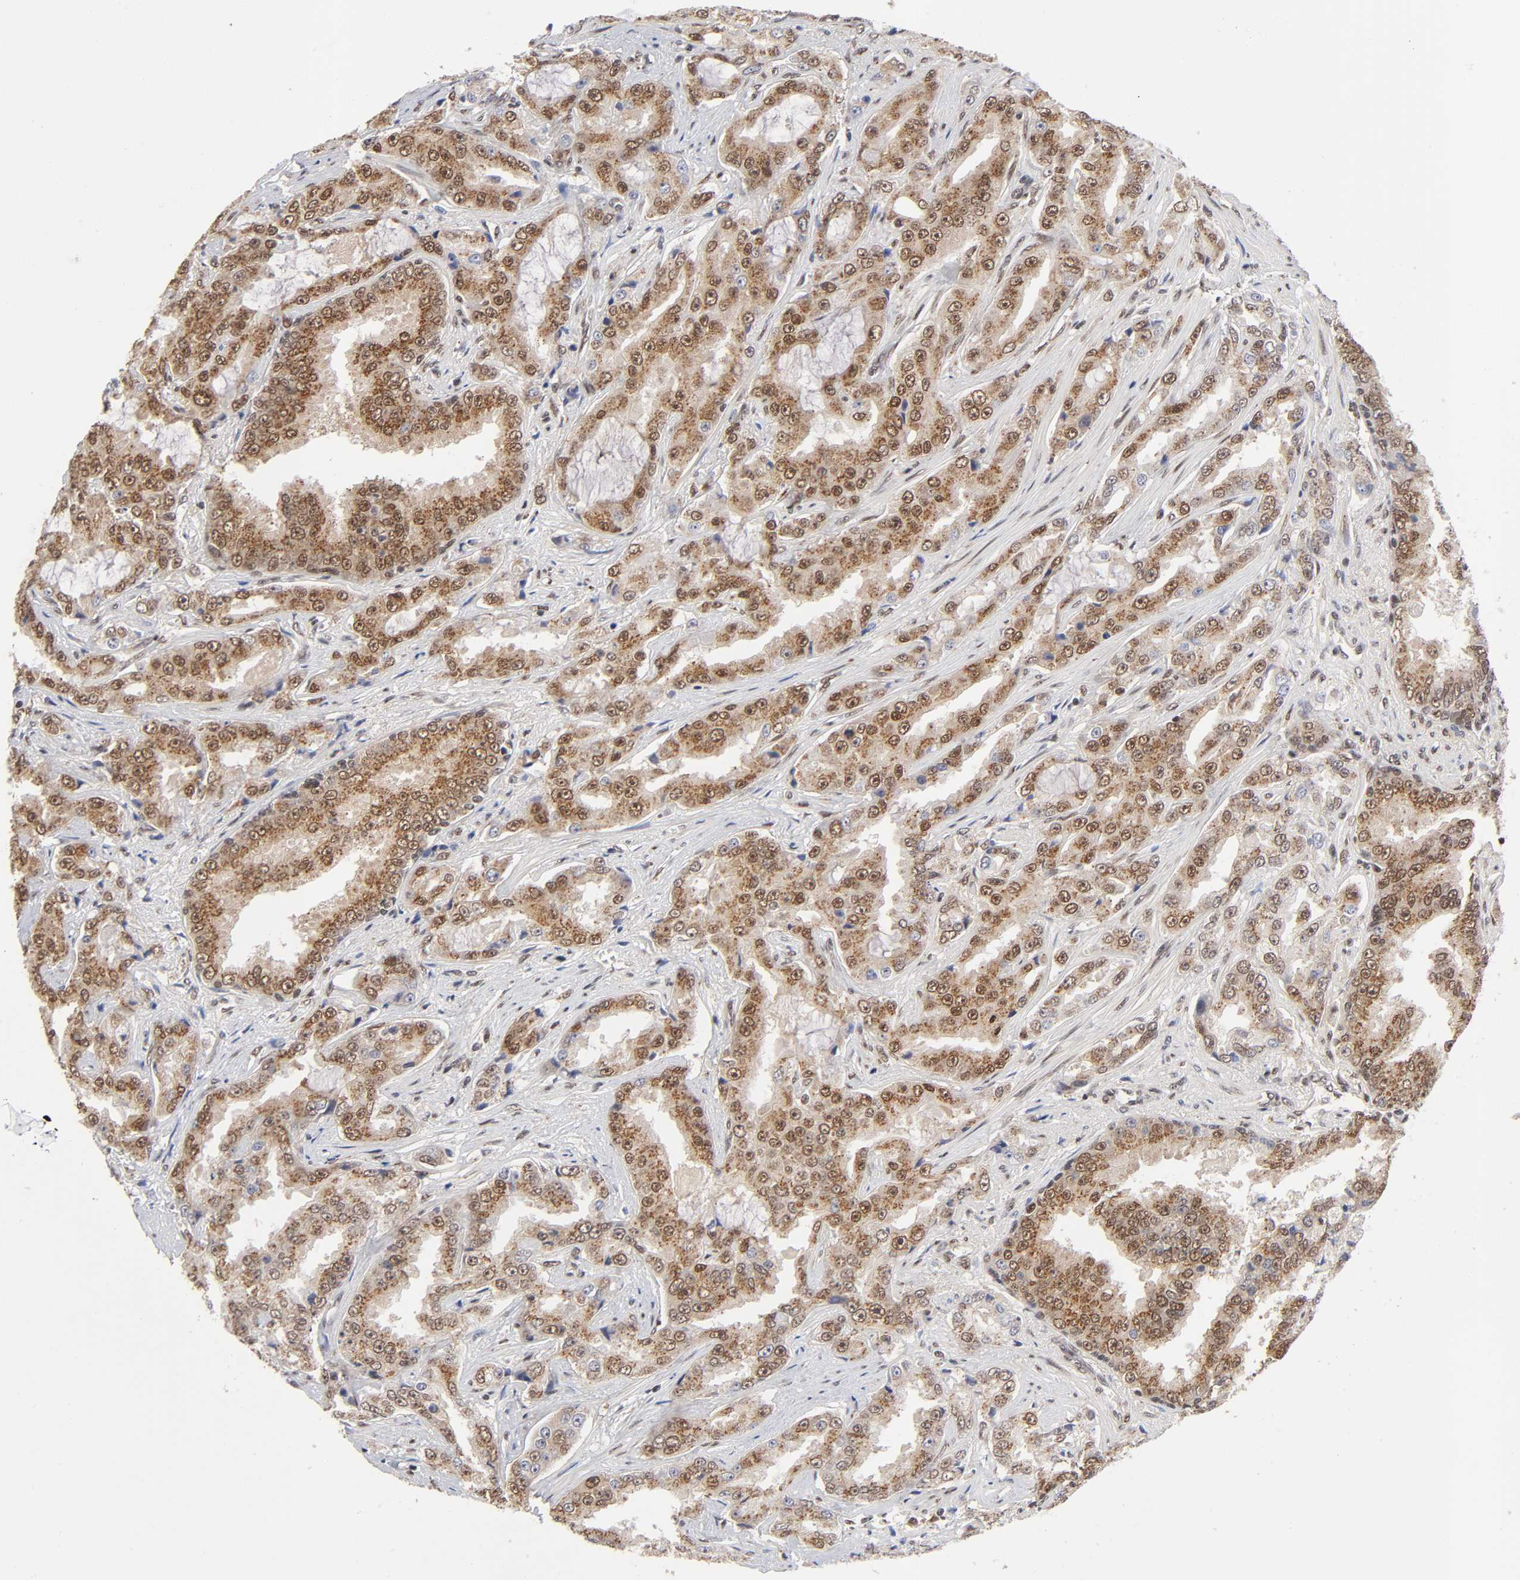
{"staining": {"intensity": "moderate", "quantity": ">75%", "location": "cytoplasmic/membranous,nuclear"}, "tissue": "prostate cancer", "cell_type": "Tumor cells", "image_type": "cancer", "snomed": [{"axis": "morphology", "description": "Adenocarcinoma, High grade"}, {"axis": "topography", "description": "Prostate"}], "caption": "Immunohistochemical staining of human prostate high-grade adenocarcinoma exhibits medium levels of moderate cytoplasmic/membranous and nuclear positivity in approximately >75% of tumor cells.", "gene": "EP300", "patient": {"sex": "male", "age": 73}}